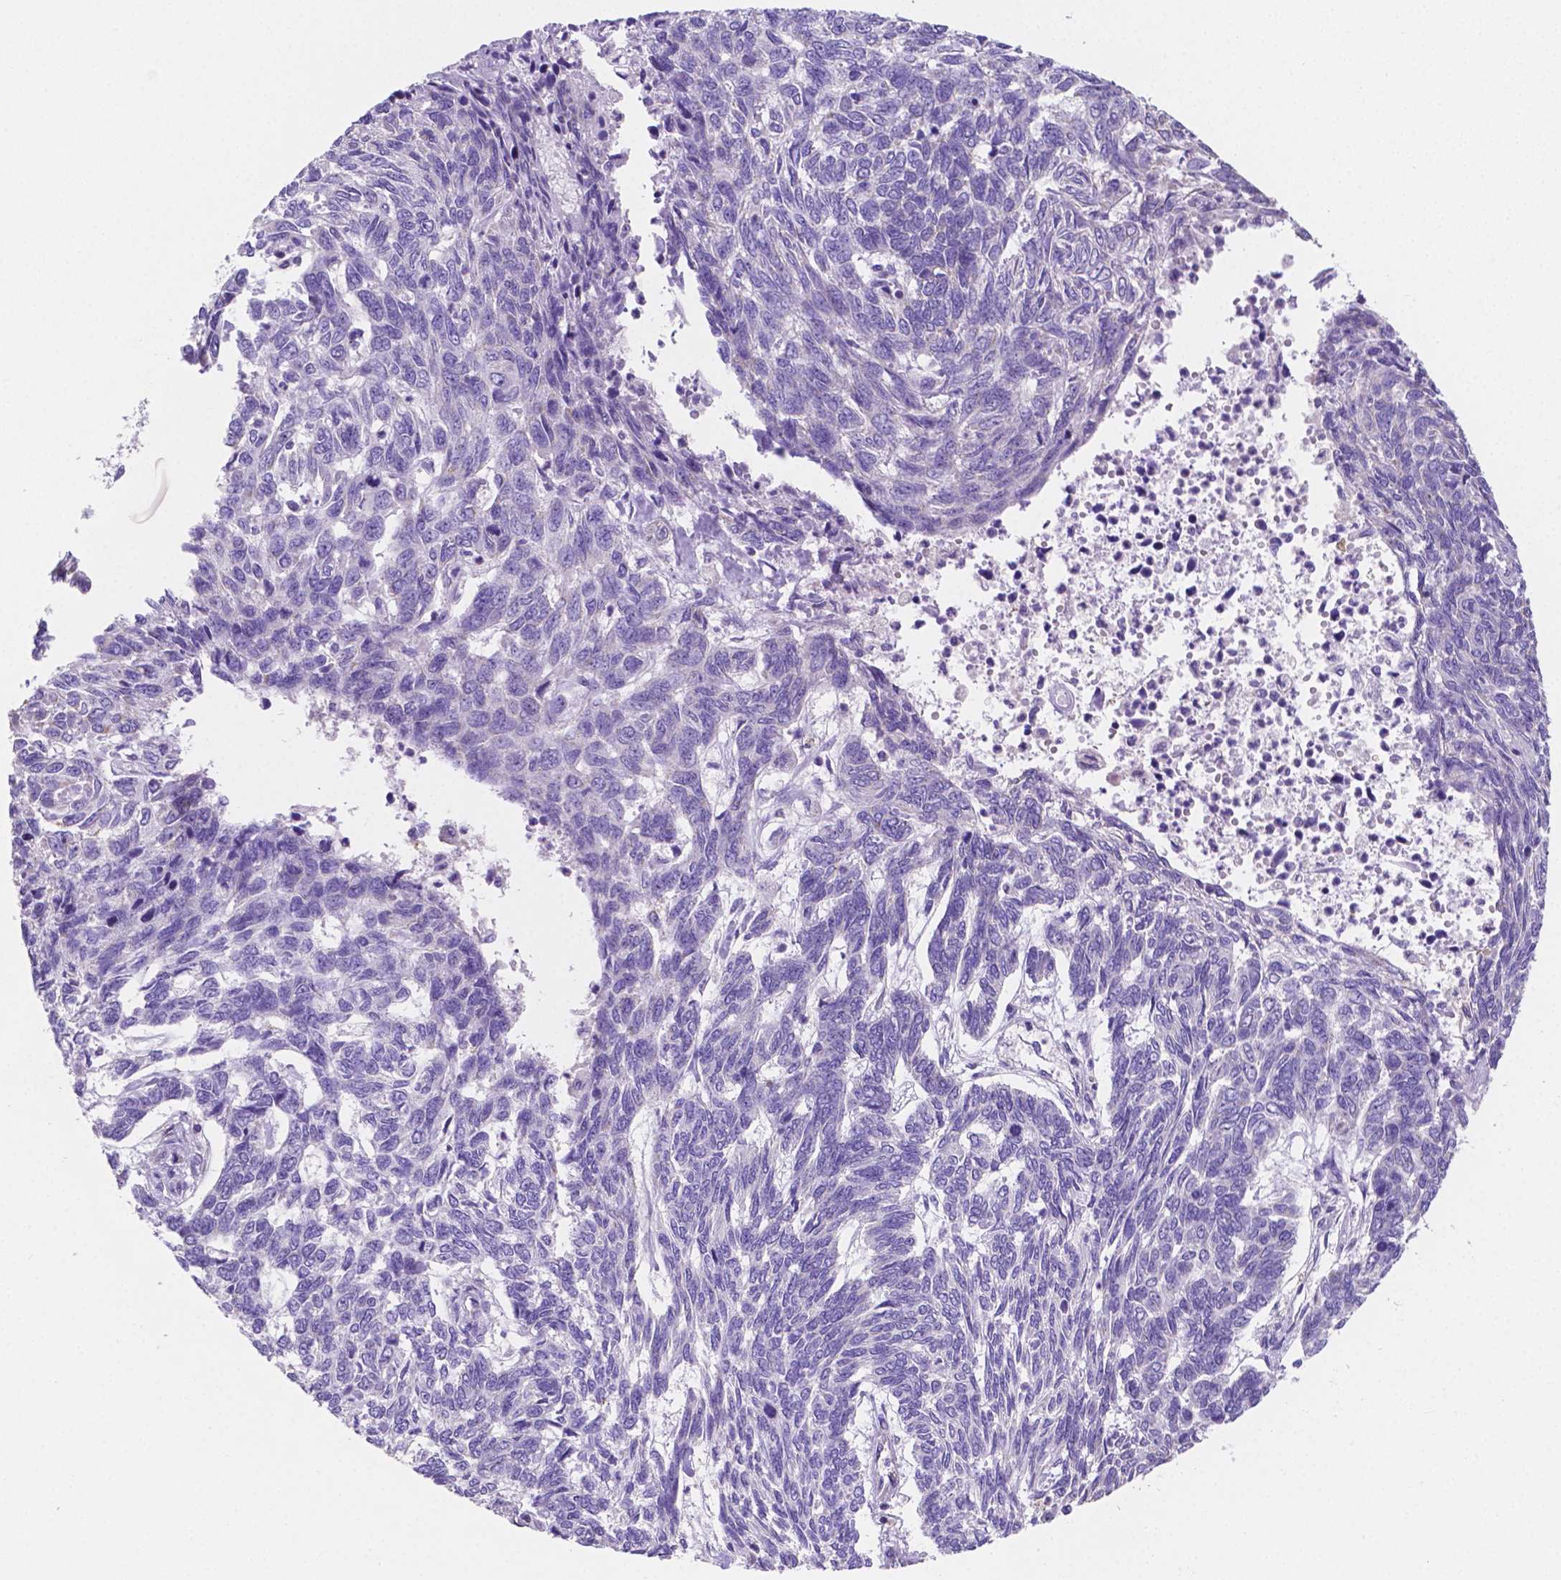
{"staining": {"intensity": "negative", "quantity": "none", "location": "none"}, "tissue": "skin cancer", "cell_type": "Tumor cells", "image_type": "cancer", "snomed": [{"axis": "morphology", "description": "Basal cell carcinoma"}, {"axis": "topography", "description": "Skin"}], "caption": "Immunohistochemistry (IHC) micrograph of neoplastic tissue: skin cancer stained with DAB (3,3'-diaminobenzidine) displays no significant protein staining in tumor cells. (Stains: DAB (3,3'-diaminobenzidine) immunohistochemistry with hematoxylin counter stain, Microscopy: brightfield microscopy at high magnification).", "gene": "SGTB", "patient": {"sex": "female", "age": 65}}